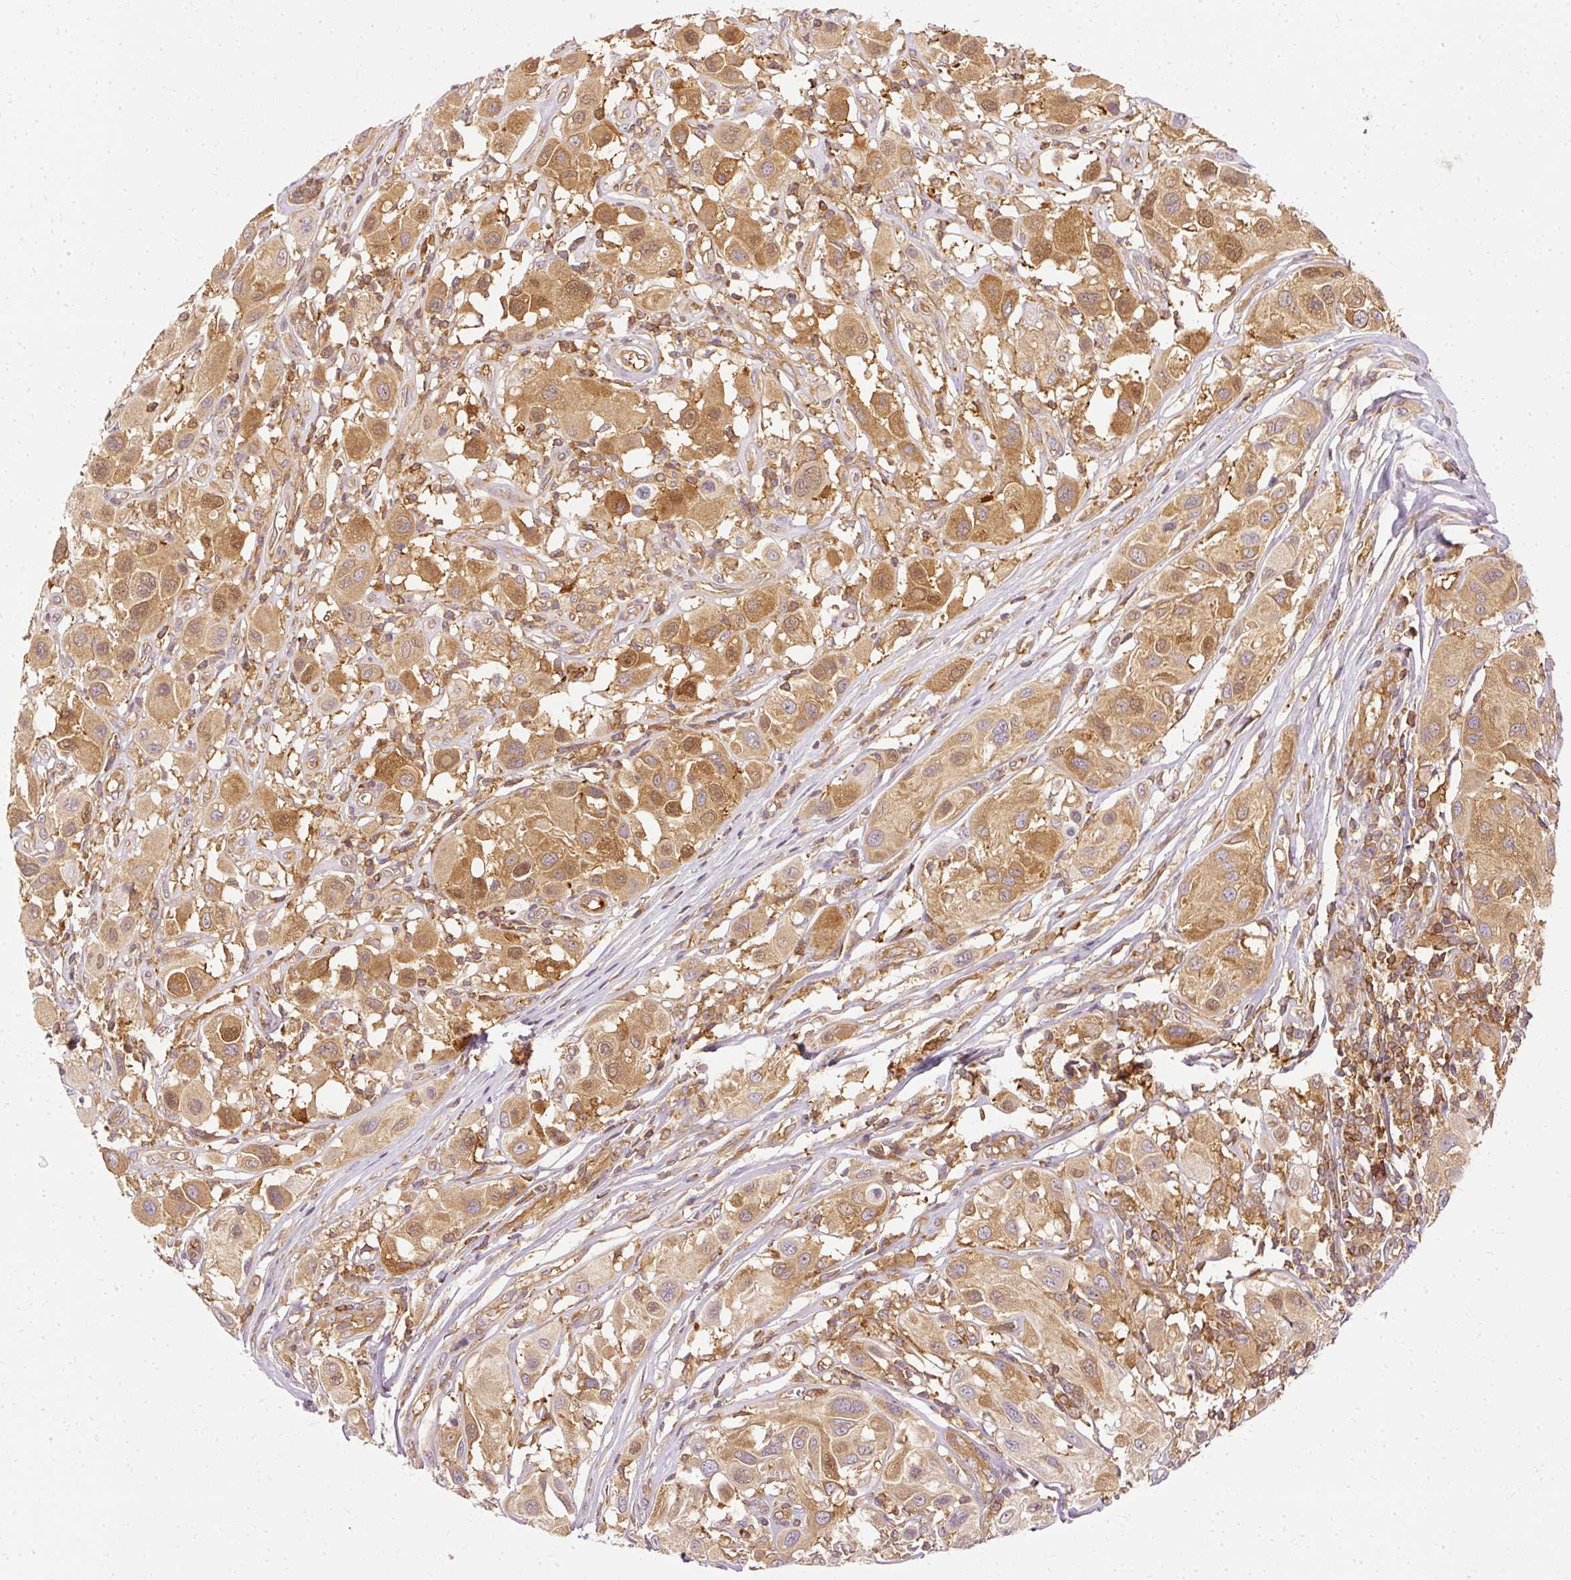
{"staining": {"intensity": "moderate", "quantity": ">75%", "location": "cytoplasmic/membranous,nuclear"}, "tissue": "melanoma", "cell_type": "Tumor cells", "image_type": "cancer", "snomed": [{"axis": "morphology", "description": "Malignant melanoma, Metastatic site"}, {"axis": "topography", "description": "Skin"}], "caption": "Melanoma was stained to show a protein in brown. There is medium levels of moderate cytoplasmic/membranous and nuclear positivity in about >75% of tumor cells.", "gene": "ARMH3", "patient": {"sex": "male", "age": 41}}